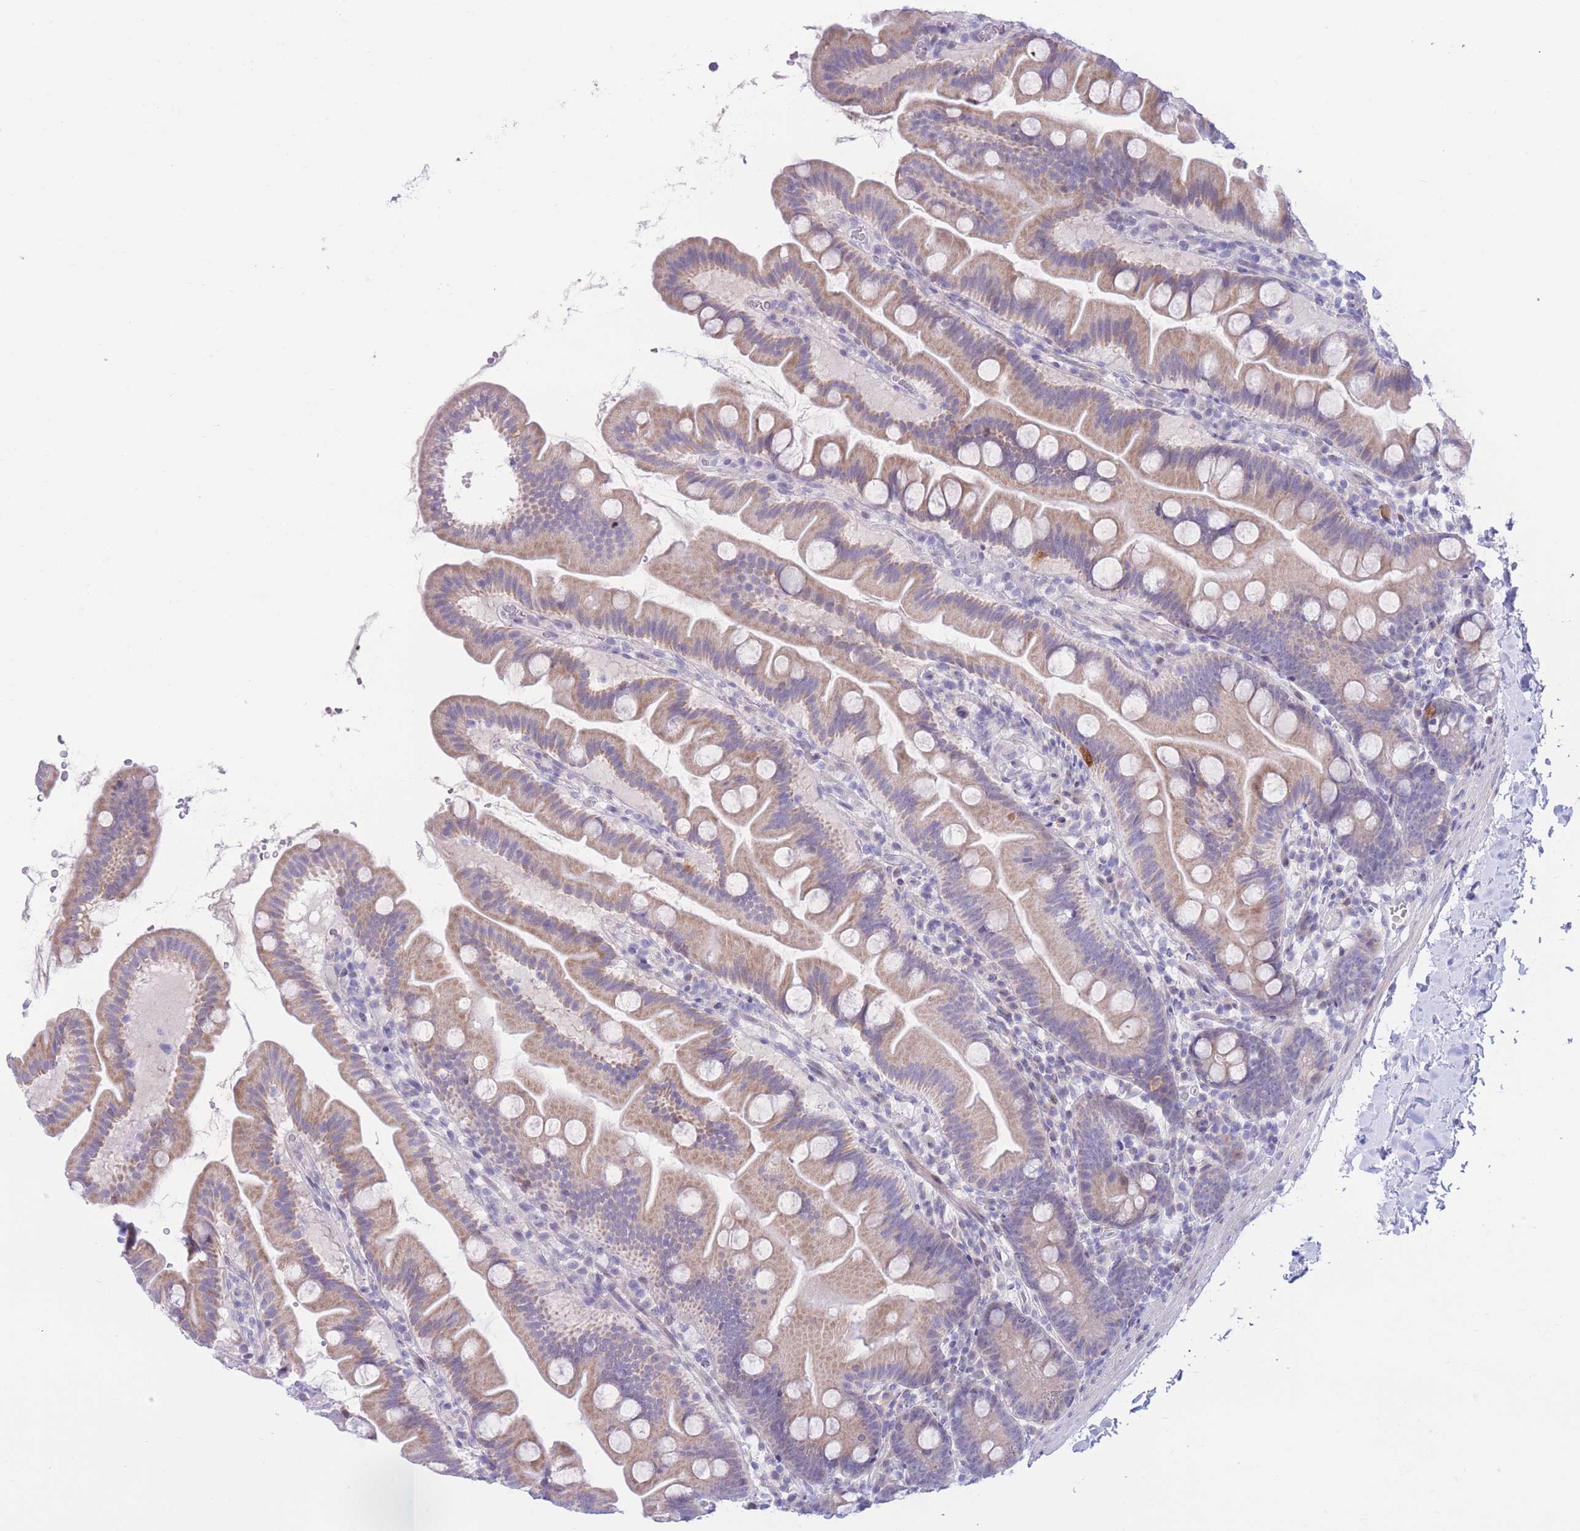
{"staining": {"intensity": "weak", "quantity": ">75%", "location": "cytoplasmic/membranous"}, "tissue": "small intestine", "cell_type": "Glandular cells", "image_type": "normal", "snomed": [{"axis": "morphology", "description": "Normal tissue, NOS"}, {"axis": "topography", "description": "Small intestine"}], "caption": "Weak cytoplasmic/membranous positivity is present in about >75% of glandular cells in unremarkable small intestine. (IHC, brightfield microscopy, high magnification).", "gene": "RPL39L", "patient": {"sex": "female", "age": 68}}